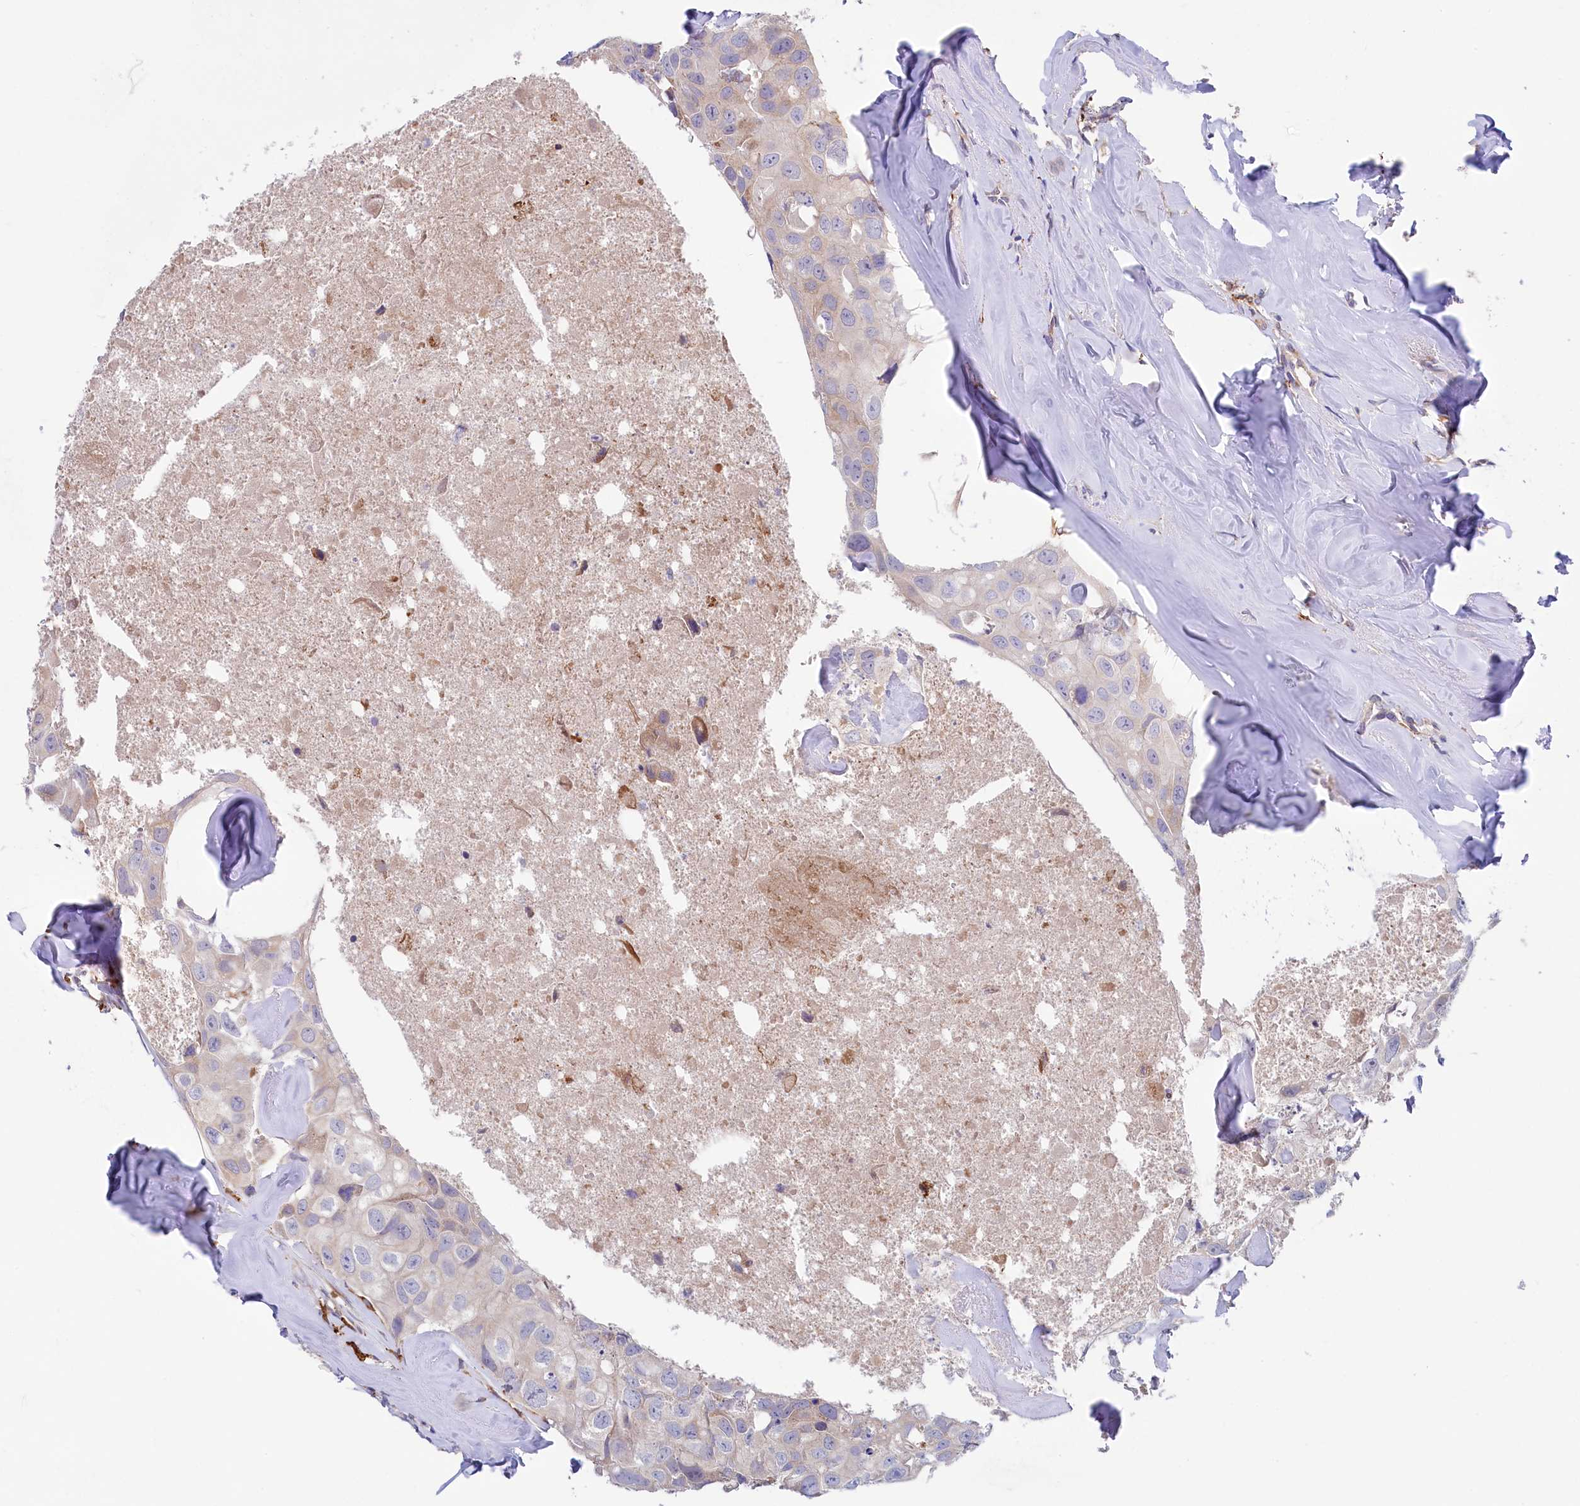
{"staining": {"intensity": "negative", "quantity": "none", "location": "none"}, "tissue": "head and neck cancer", "cell_type": "Tumor cells", "image_type": "cancer", "snomed": [{"axis": "morphology", "description": "Adenocarcinoma, NOS"}, {"axis": "morphology", "description": "Adenocarcinoma, metastatic, NOS"}, {"axis": "topography", "description": "Head-Neck"}], "caption": "Metastatic adenocarcinoma (head and neck) was stained to show a protein in brown. There is no significant expression in tumor cells.", "gene": "CHID1", "patient": {"sex": "male", "age": 75}}